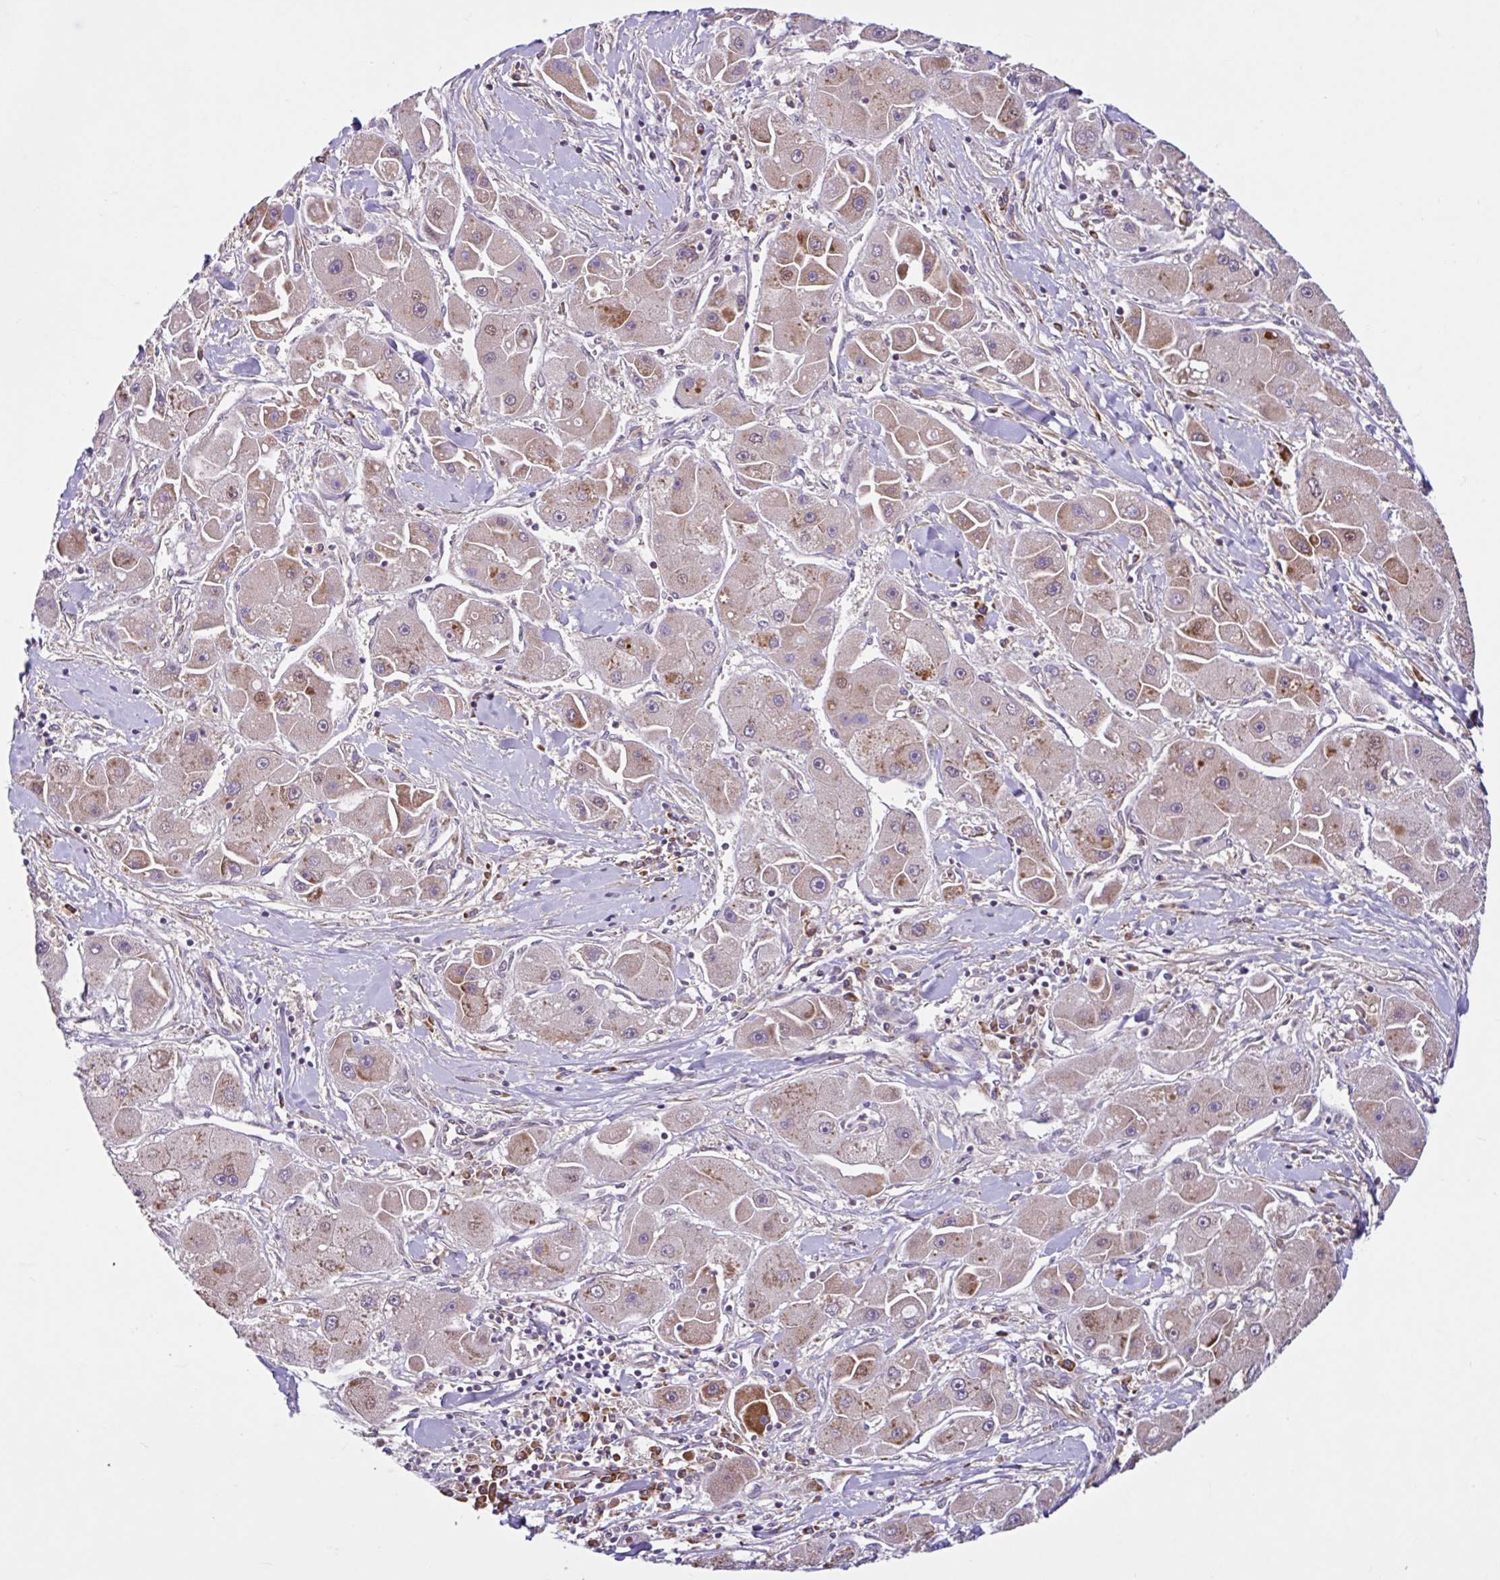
{"staining": {"intensity": "weak", "quantity": "25%-75%", "location": "cytoplasmic/membranous"}, "tissue": "liver cancer", "cell_type": "Tumor cells", "image_type": "cancer", "snomed": [{"axis": "morphology", "description": "Carcinoma, Hepatocellular, NOS"}, {"axis": "topography", "description": "Liver"}], "caption": "Immunohistochemical staining of human liver hepatocellular carcinoma shows weak cytoplasmic/membranous protein expression in about 25%-75% of tumor cells. Using DAB (3,3'-diaminobenzidine) (brown) and hematoxylin (blue) stains, captured at high magnification using brightfield microscopy.", "gene": "NTPCR", "patient": {"sex": "male", "age": 24}}